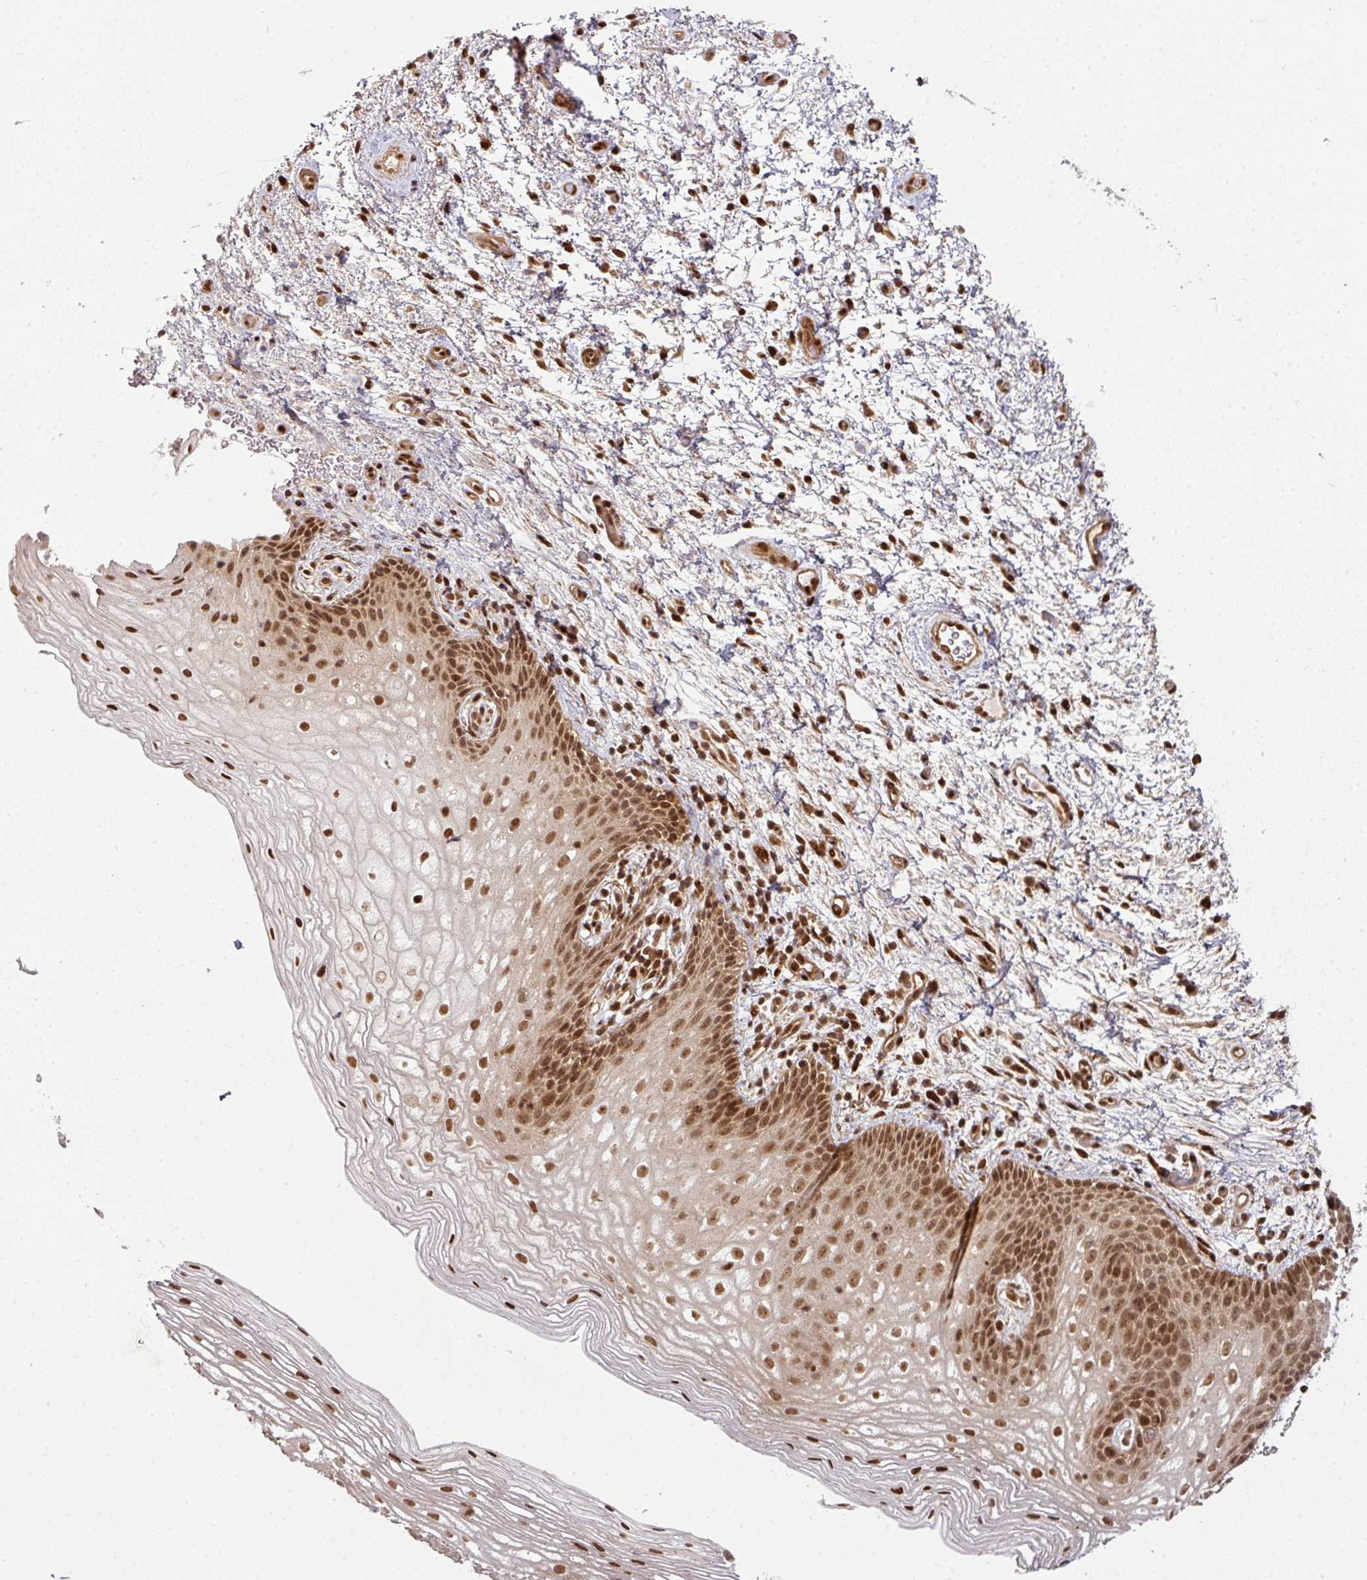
{"staining": {"intensity": "moderate", "quantity": ">75%", "location": "nuclear"}, "tissue": "vagina", "cell_type": "Squamous epithelial cells", "image_type": "normal", "snomed": [{"axis": "morphology", "description": "Normal tissue, NOS"}, {"axis": "topography", "description": "Vagina"}], "caption": "Immunohistochemistry (IHC) histopathology image of benign vagina: vagina stained using immunohistochemistry (IHC) shows medium levels of moderate protein expression localized specifically in the nuclear of squamous epithelial cells, appearing as a nuclear brown color.", "gene": "SIK3", "patient": {"sex": "female", "age": 47}}